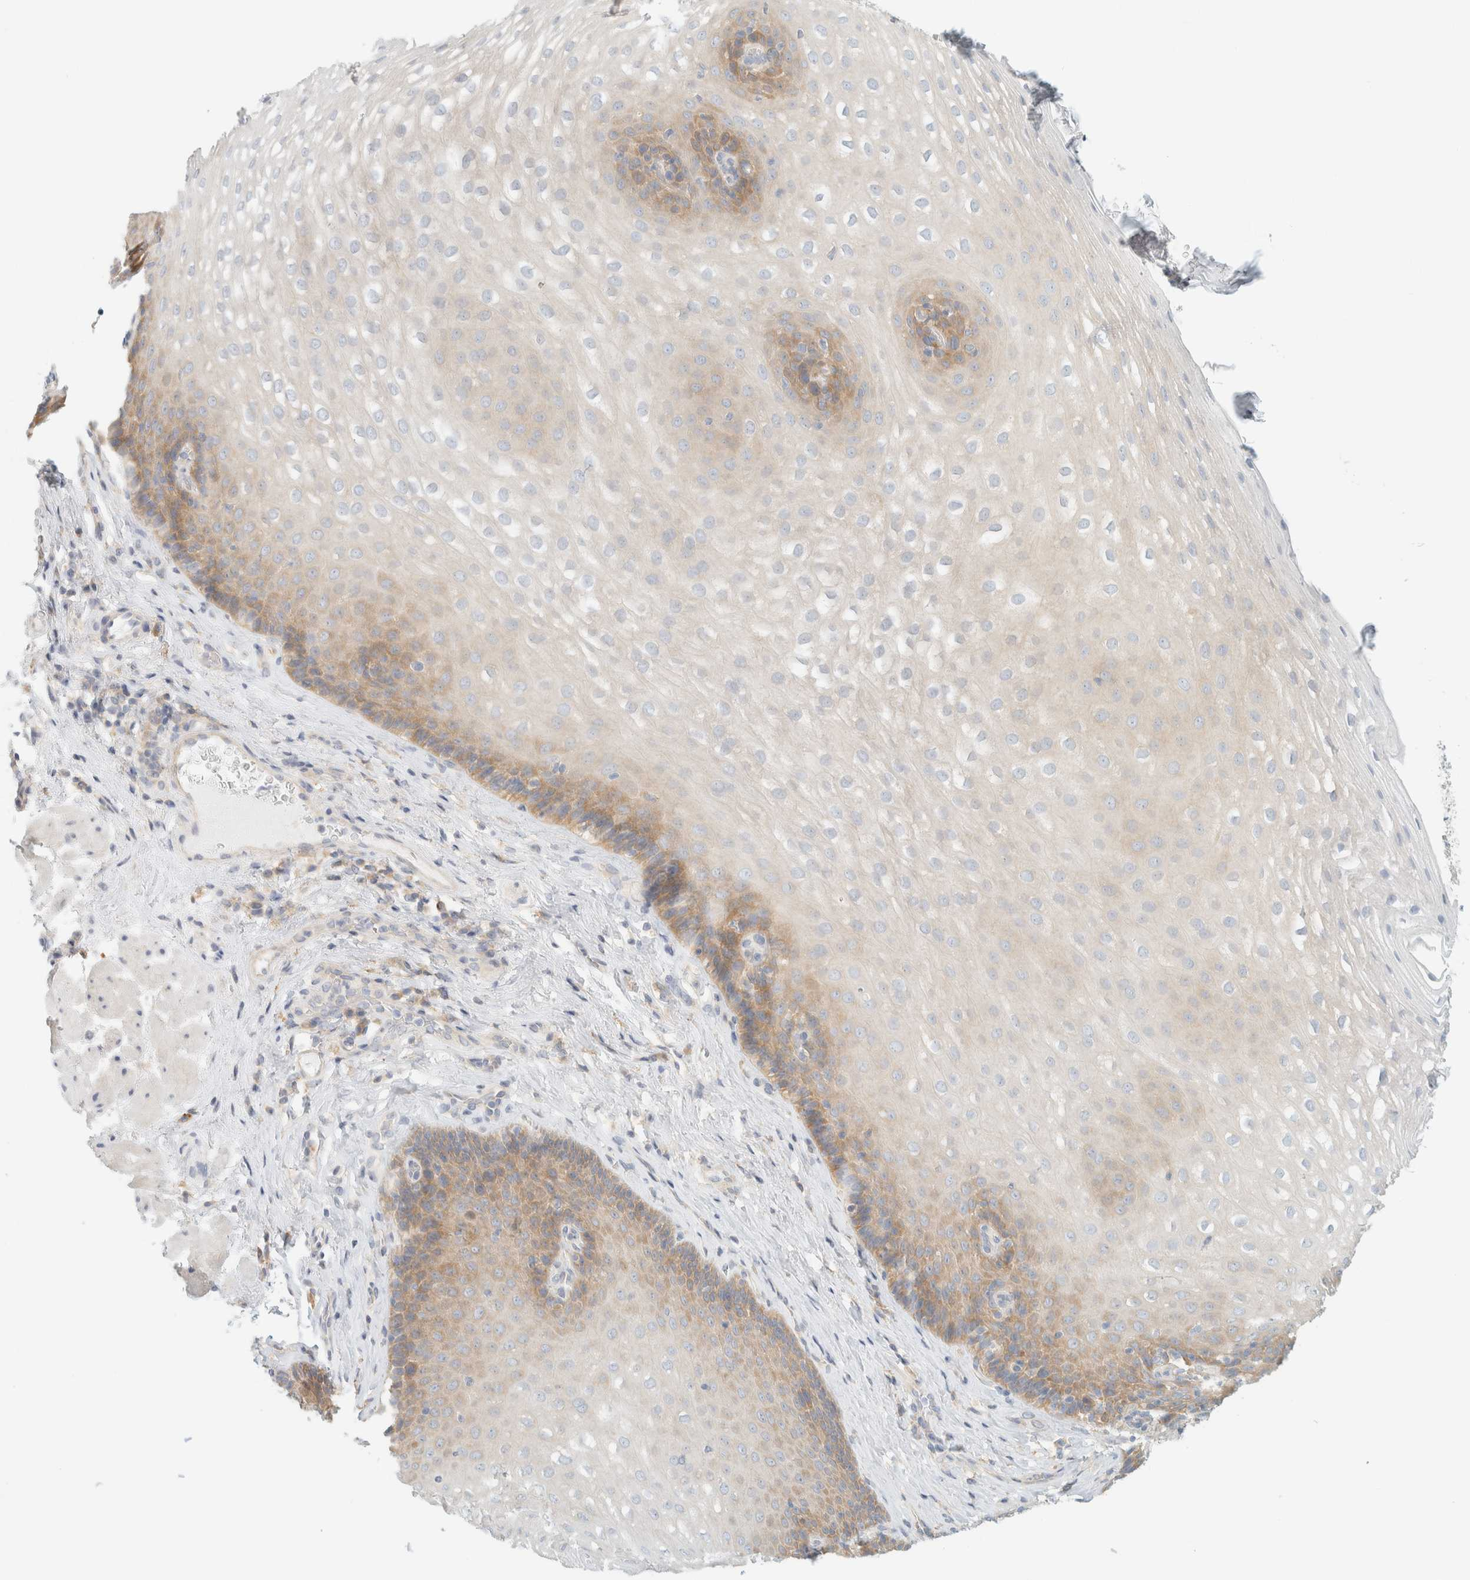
{"staining": {"intensity": "moderate", "quantity": "<25%", "location": "cytoplasmic/membranous"}, "tissue": "esophagus", "cell_type": "Squamous epithelial cells", "image_type": "normal", "snomed": [{"axis": "morphology", "description": "Normal tissue, NOS"}, {"axis": "topography", "description": "Esophagus"}], "caption": "Immunohistochemistry (IHC) (DAB) staining of benign human esophagus reveals moderate cytoplasmic/membranous protein expression in approximately <25% of squamous epithelial cells. The staining was performed using DAB, with brown indicating positive protein expression. Nuclei are stained blue with hematoxylin.", "gene": "AARSD1", "patient": {"sex": "female", "age": 66}}